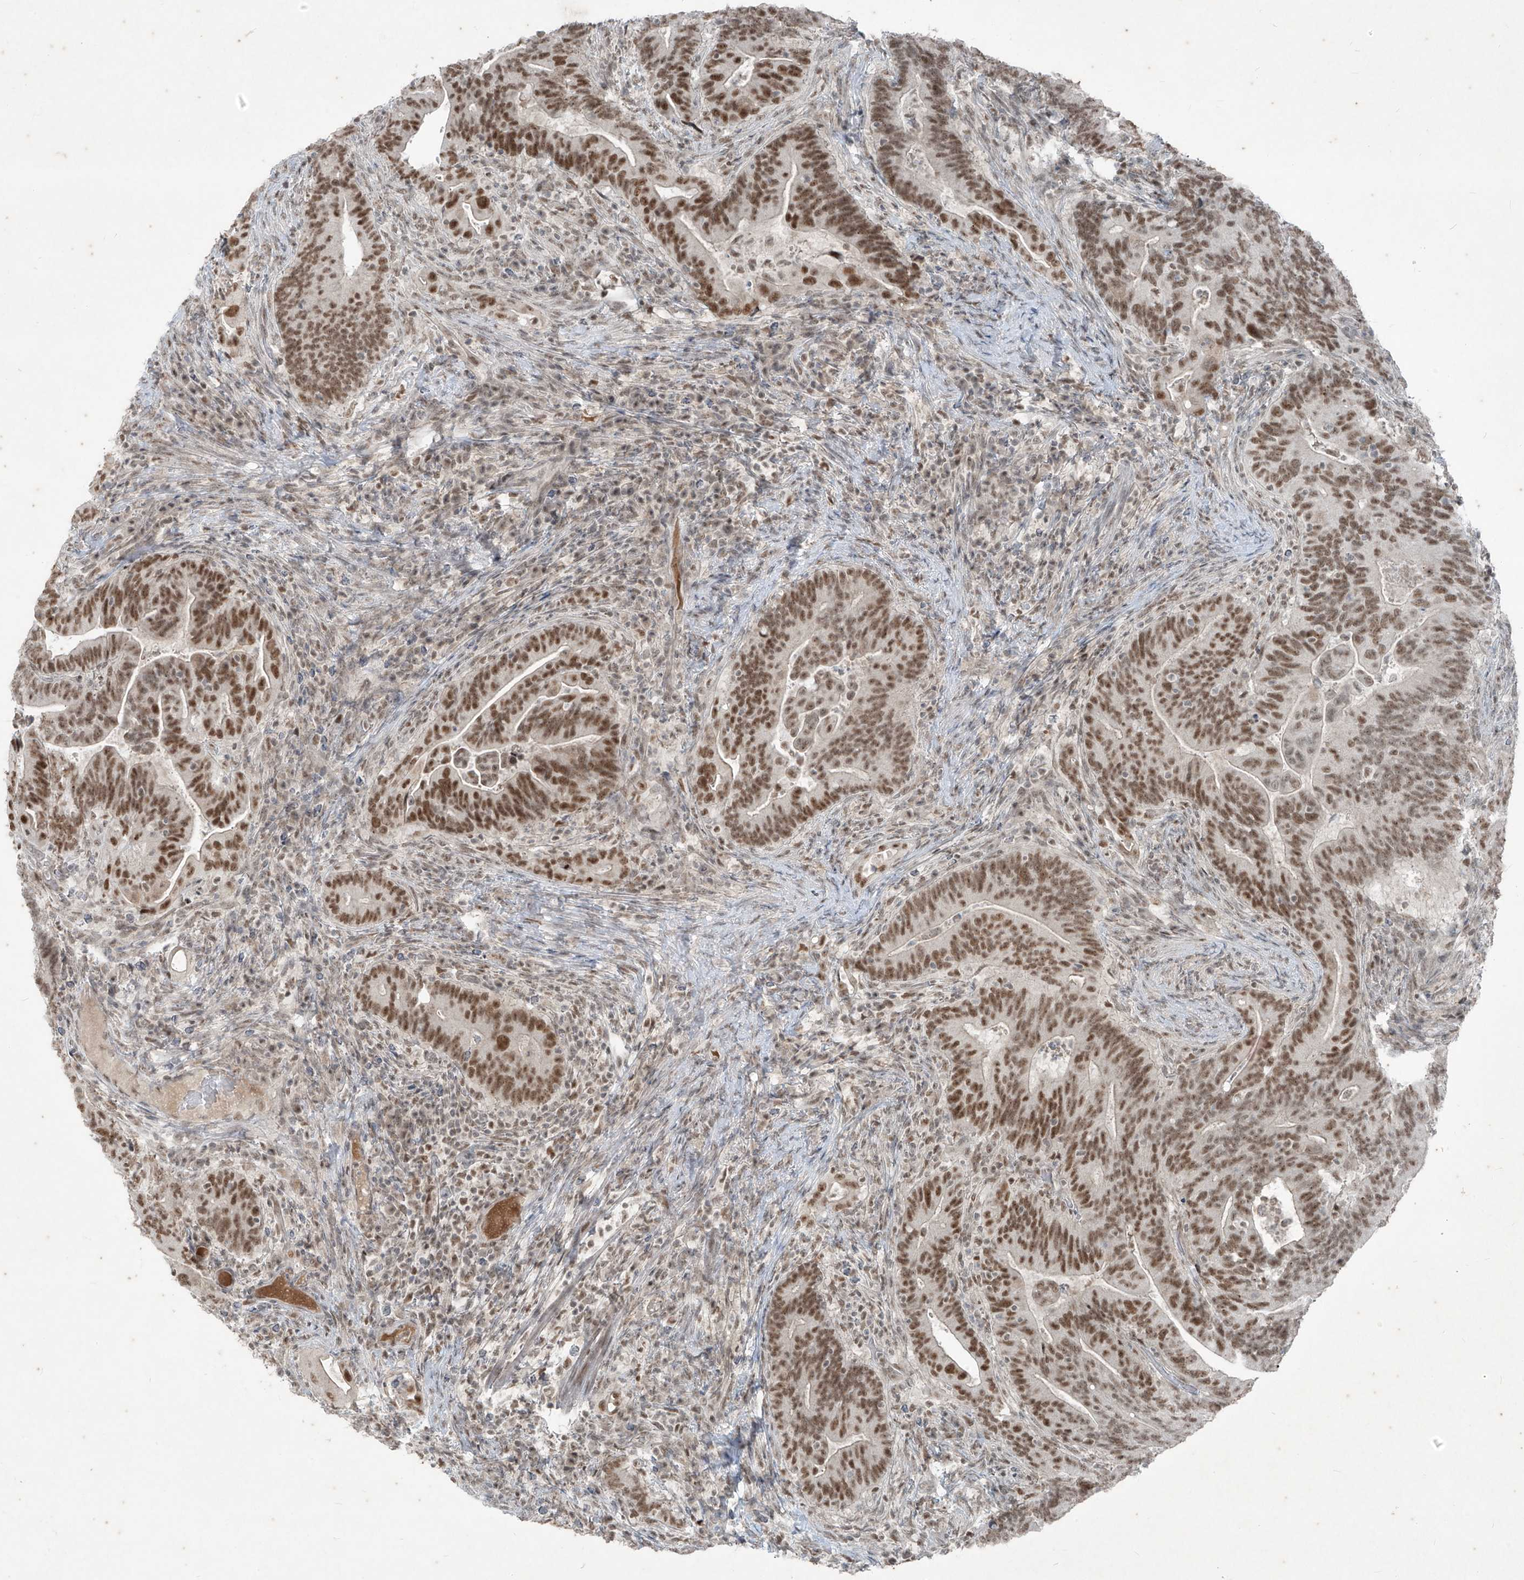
{"staining": {"intensity": "moderate", "quantity": ">75%", "location": "nuclear"}, "tissue": "colorectal cancer", "cell_type": "Tumor cells", "image_type": "cancer", "snomed": [{"axis": "morphology", "description": "Adenocarcinoma, NOS"}, {"axis": "topography", "description": "Colon"}], "caption": "IHC (DAB) staining of adenocarcinoma (colorectal) displays moderate nuclear protein positivity in approximately >75% of tumor cells. (DAB IHC with brightfield microscopy, high magnification).", "gene": "ZNF354B", "patient": {"sex": "female", "age": 66}}